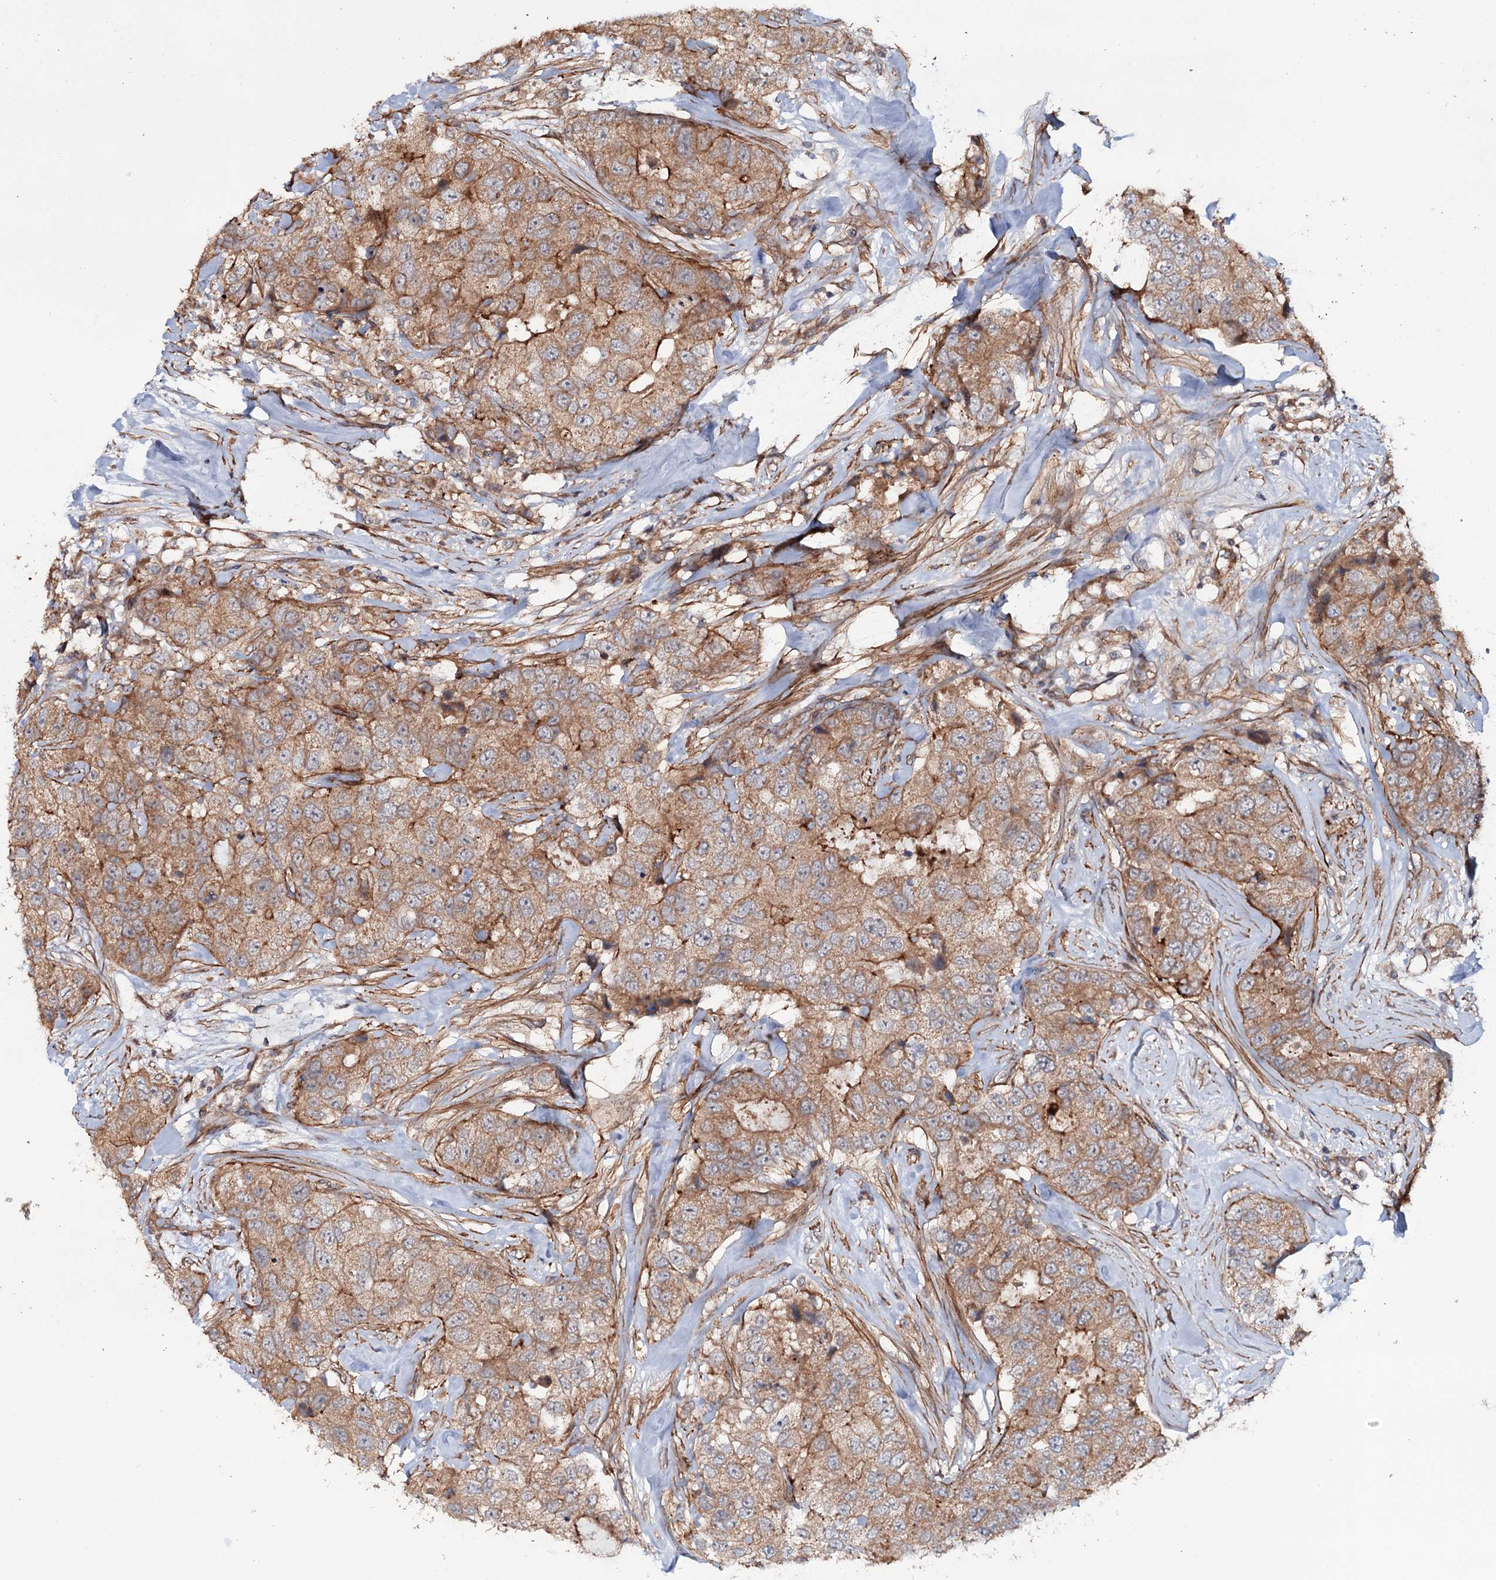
{"staining": {"intensity": "strong", "quantity": "<25%", "location": "cytoplasmic/membranous"}, "tissue": "breast cancer", "cell_type": "Tumor cells", "image_type": "cancer", "snomed": [{"axis": "morphology", "description": "Duct carcinoma"}, {"axis": "topography", "description": "Breast"}], "caption": "Breast infiltrating ductal carcinoma tissue displays strong cytoplasmic/membranous expression in about <25% of tumor cells", "gene": "ADGRG4", "patient": {"sex": "female", "age": 62}}